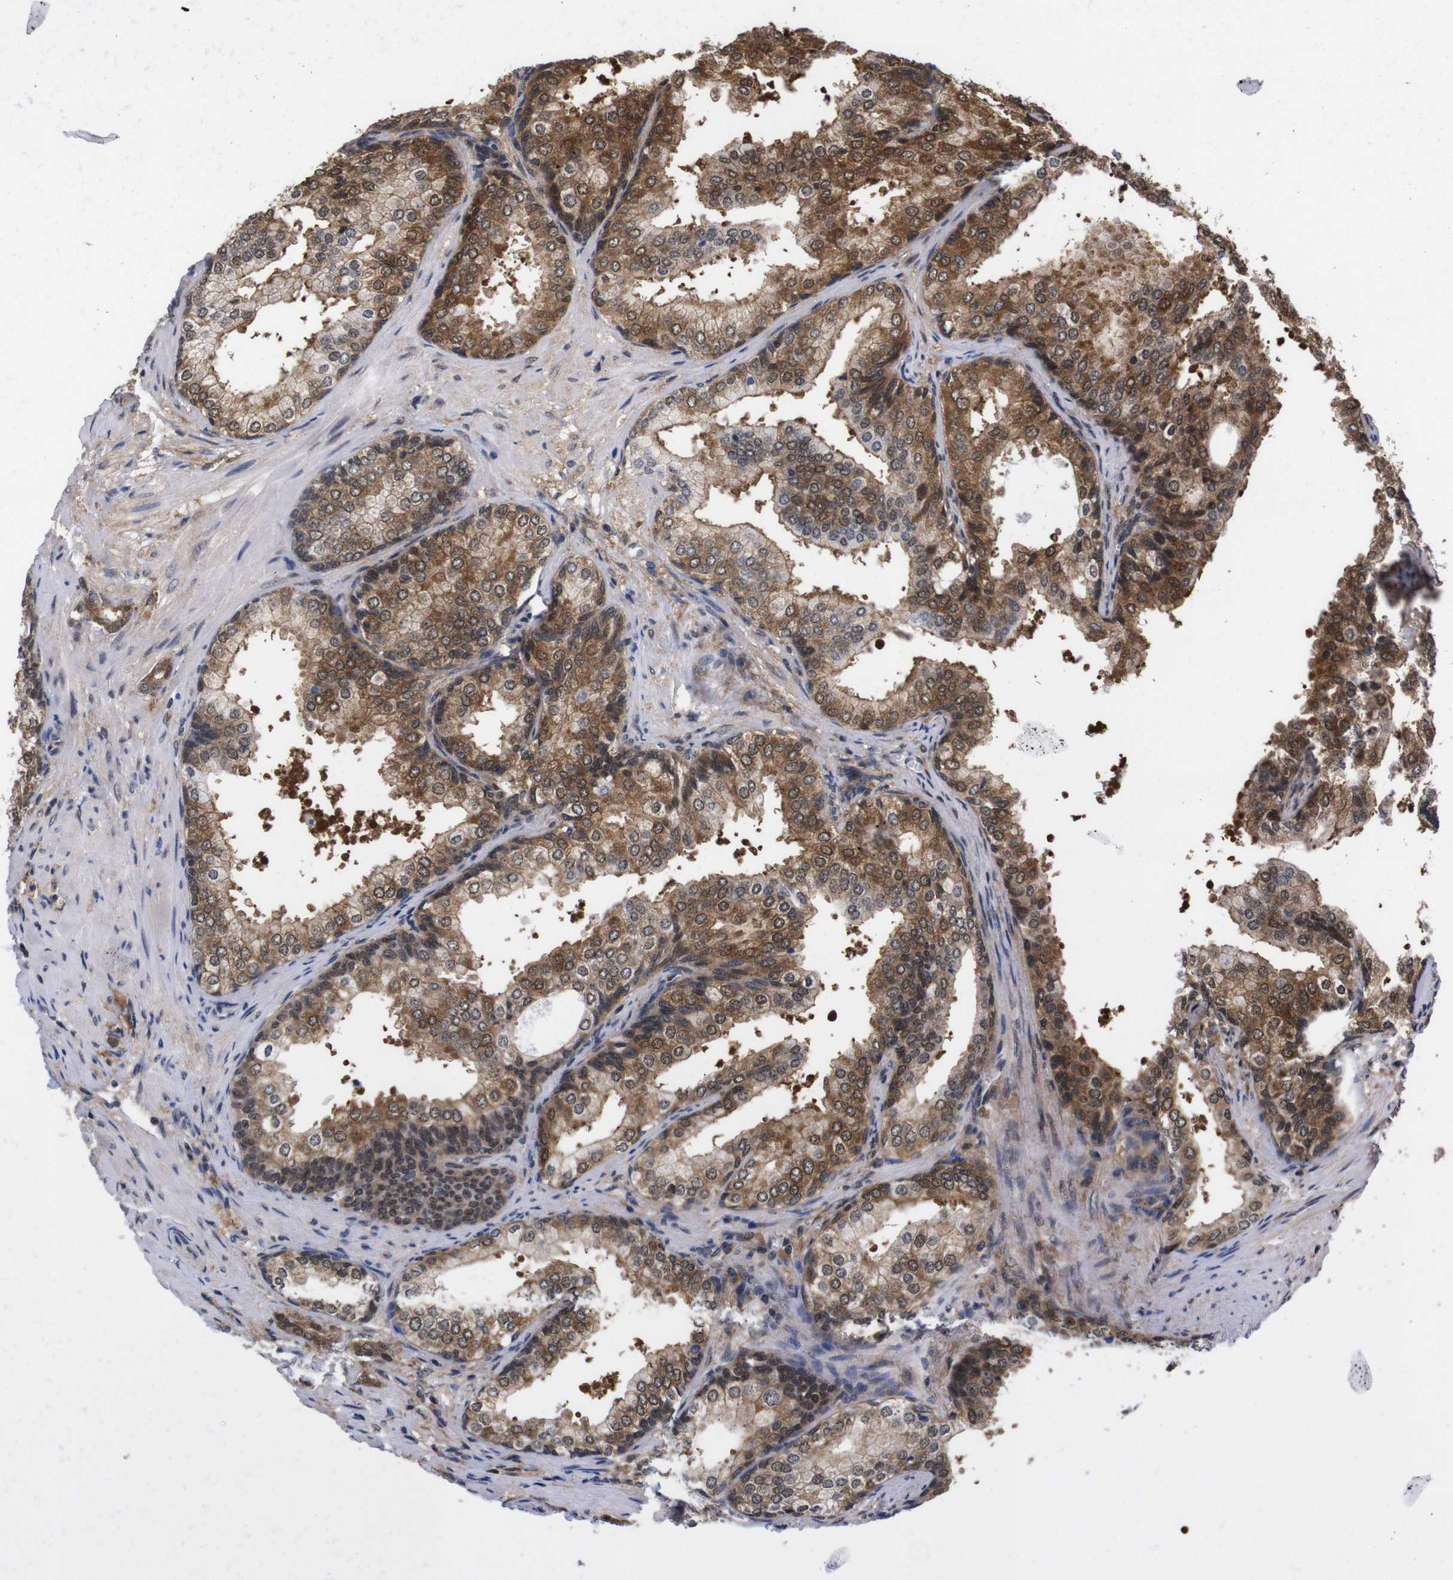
{"staining": {"intensity": "moderate", "quantity": ">75%", "location": "cytoplasmic/membranous,nuclear"}, "tissue": "prostate cancer", "cell_type": "Tumor cells", "image_type": "cancer", "snomed": [{"axis": "morphology", "description": "Adenocarcinoma, High grade"}, {"axis": "topography", "description": "Prostate"}], "caption": "Immunohistochemical staining of high-grade adenocarcinoma (prostate) displays medium levels of moderate cytoplasmic/membranous and nuclear protein staining in approximately >75% of tumor cells. The staining was performed using DAB (3,3'-diaminobenzidine) to visualize the protein expression in brown, while the nuclei were stained in blue with hematoxylin (Magnification: 20x).", "gene": "UBQLN2", "patient": {"sex": "male", "age": 64}}